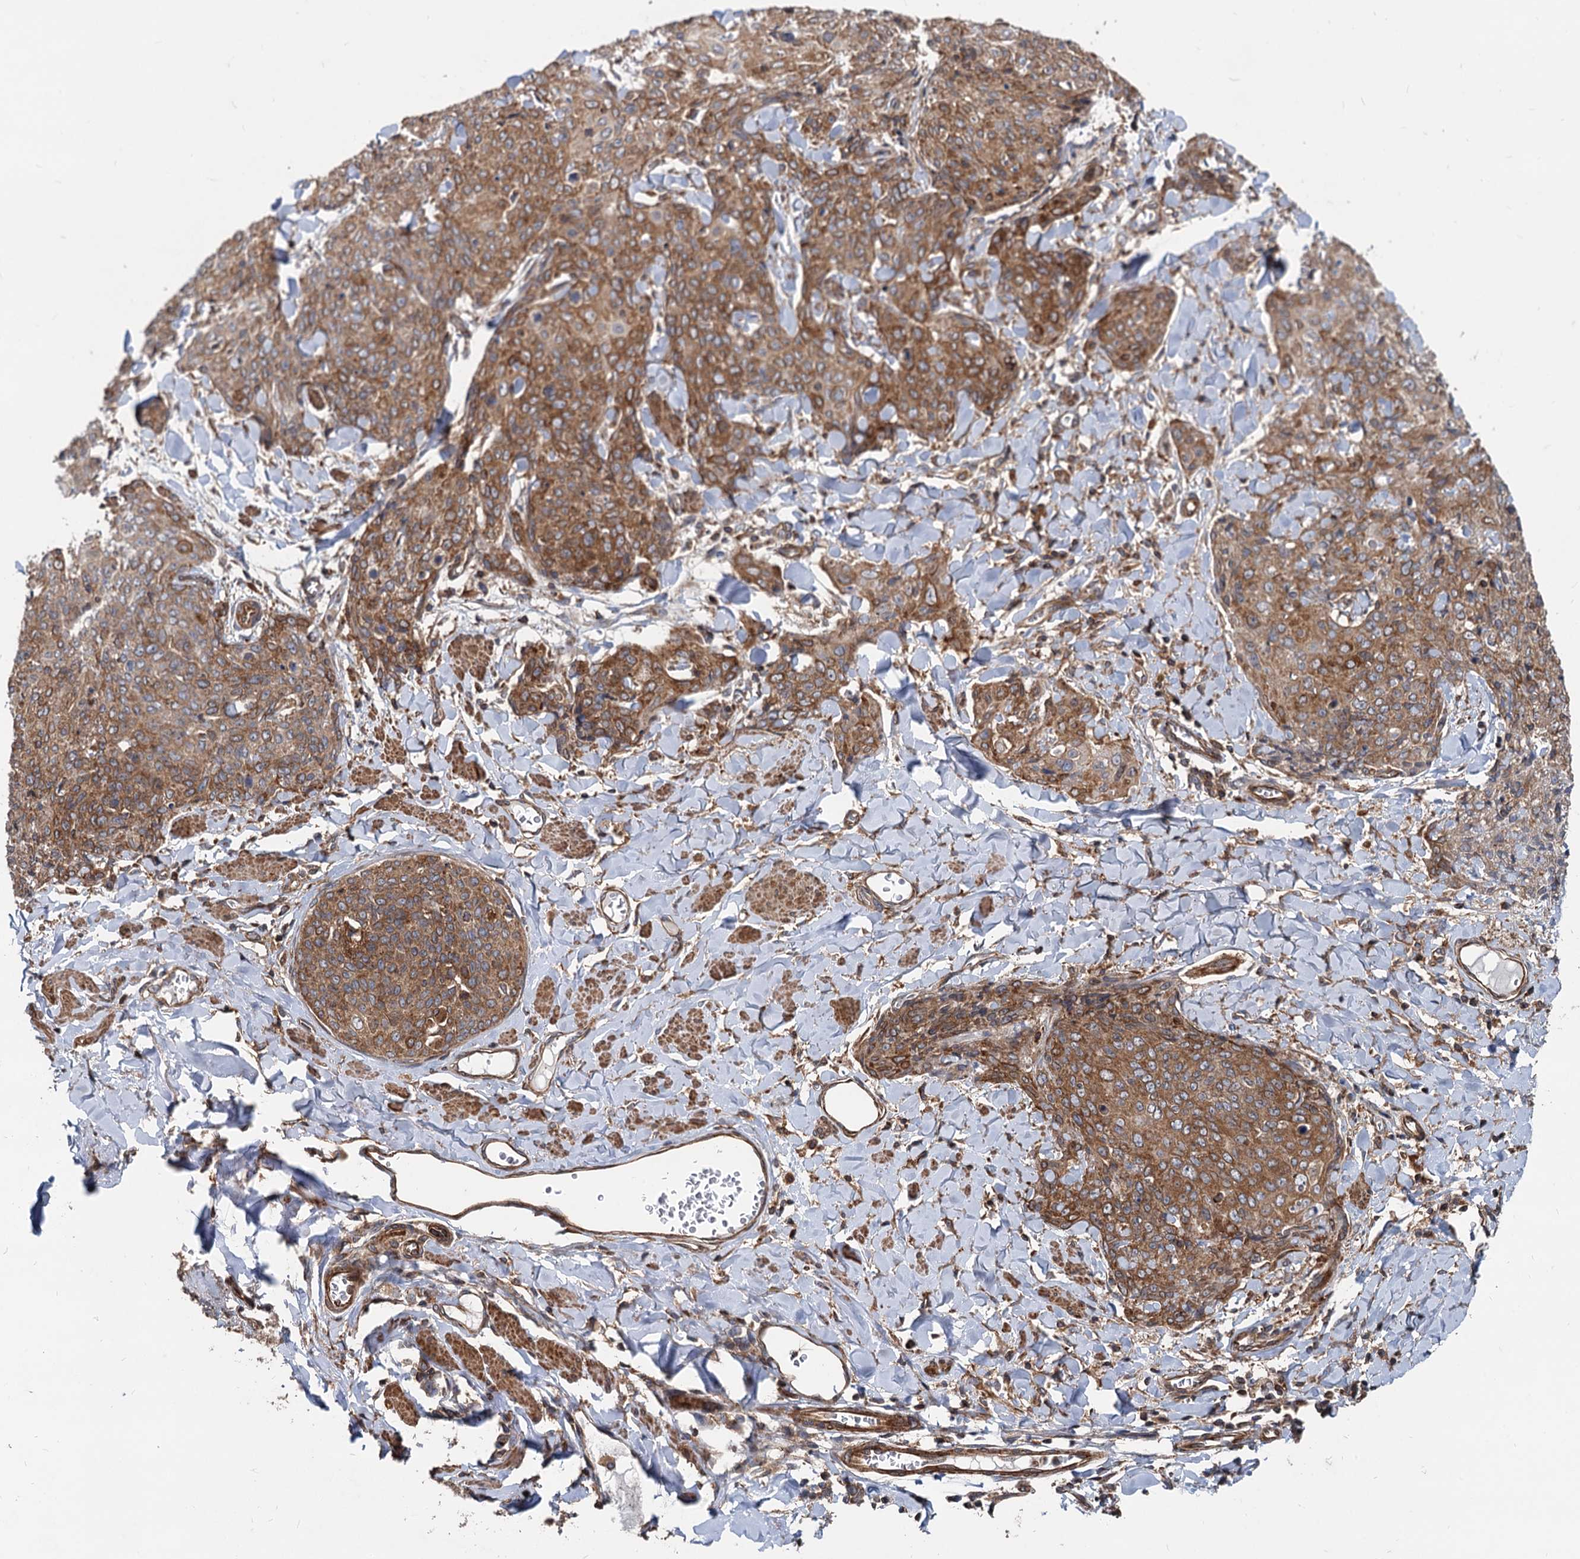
{"staining": {"intensity": "strong", "quantity": ">75%", "location": "cytoplasmic/membranous"}, "tissue": "skin cancer", "cell_type": "Tumor cells", "image_type": "cancer", "snomed": [{"axis": "morphology", "description": "Squamous cell carcinoma, NOS"}, {"axis": "topography", "description": "Skin"}, {"axis": "topography", "description": "Vulva"}], "caption": "Tumor cells show strong cytoplasmic/membranous expression in about >75% of cells in skin cancer. (IHC, brightfield microscopy, high magnification).", "gene": "STIM1", "patient": {"sex": "female", "age": 85}}